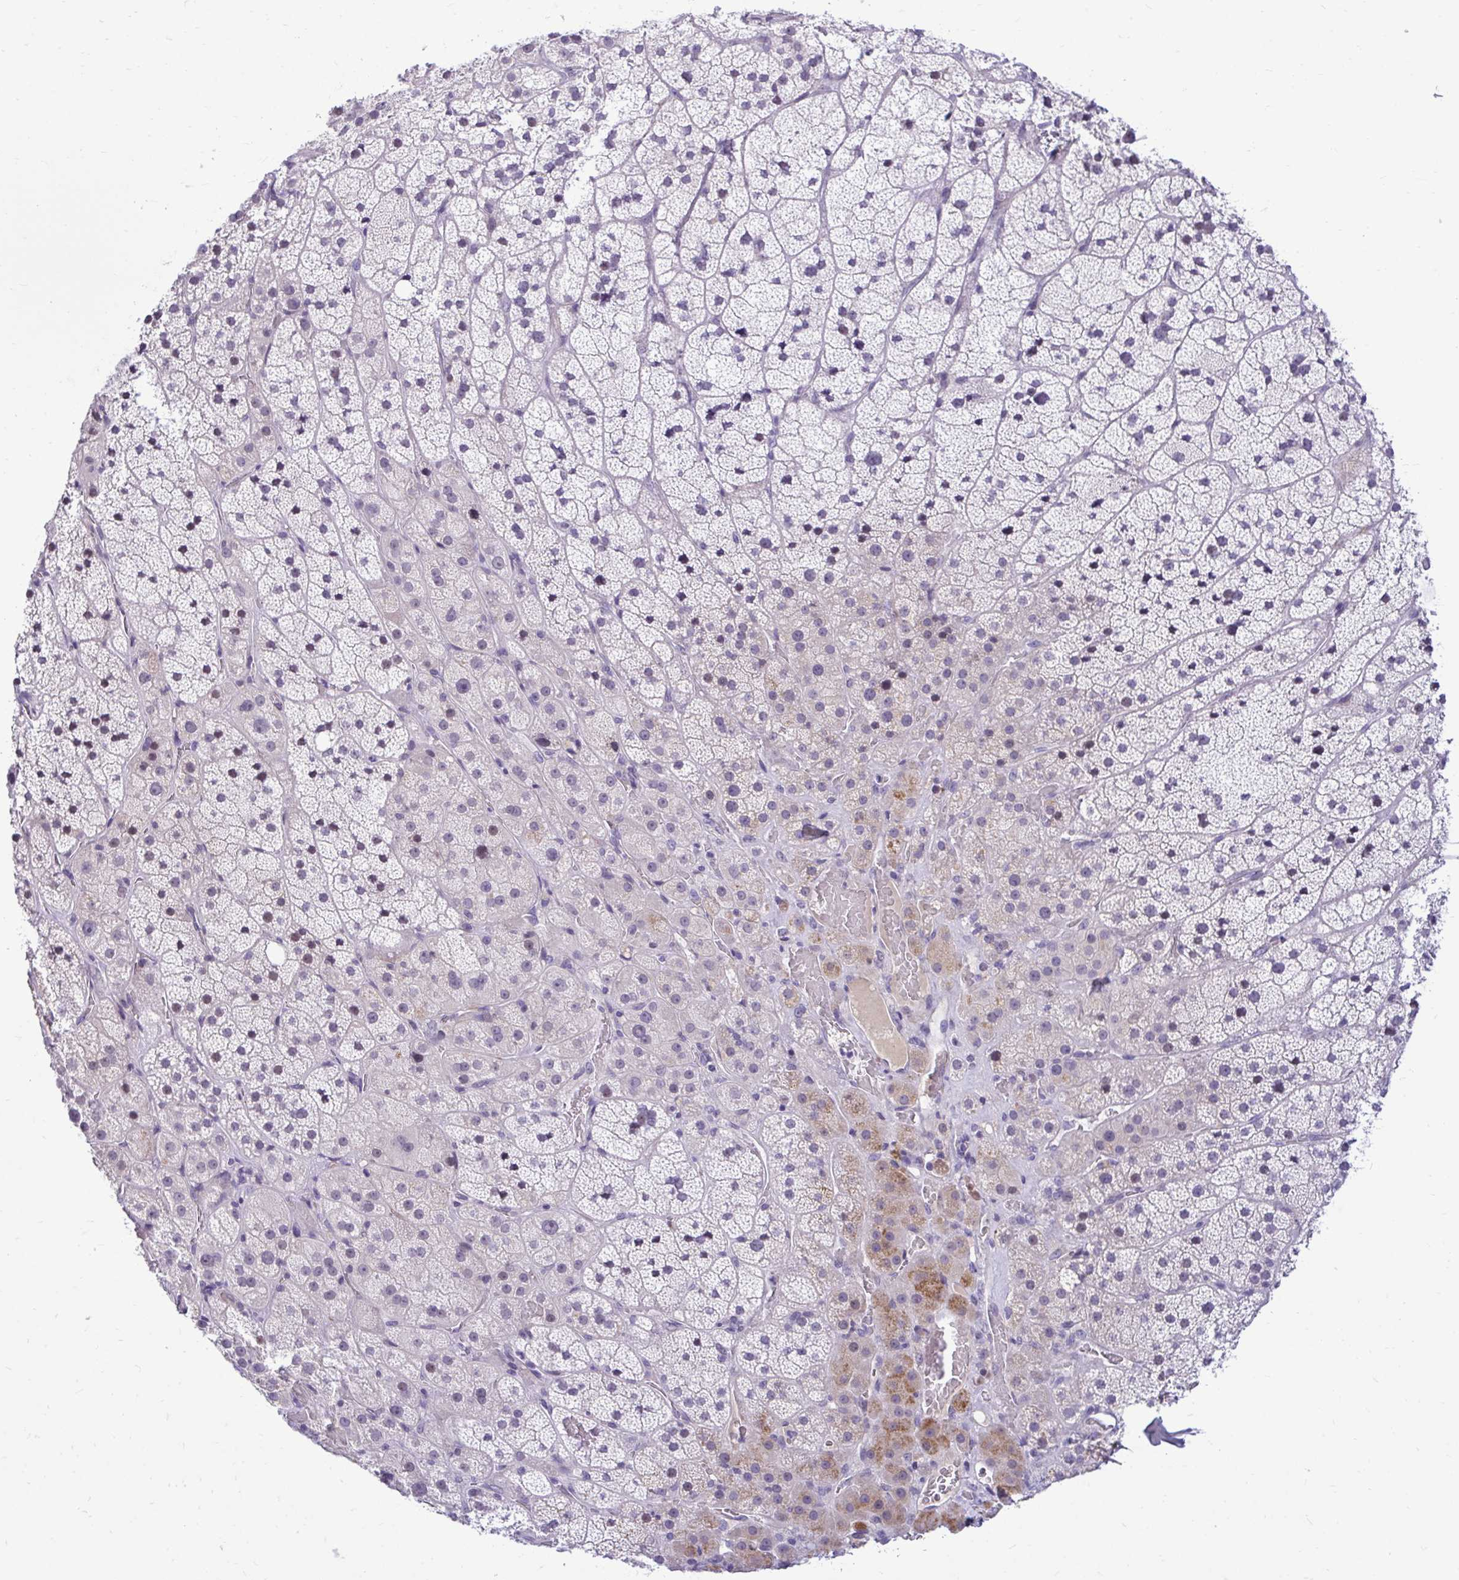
{"staining": {"intensity": "moderate", "quantity": "<25%", "location": "cytoplasmic/membranous"}, "tissue": "adrenal gland", "cell_type": "Glandular cells", "image_type": "normal", "snomed": [{"axis": "morphology", "description": "Normal tissue, NOS"}, {"axis": "topography", "description": "Adrenal gland"}], "caption": "A low amount of moderate cytoplasmic/membranous positivity is identified in approximately <25% of glandular cells in benign adrenal gland. (DAB (3,3'-diaminobenzidine) = brown stain, brightfield microscopy at high magnification).", "gene": "CDC20", "patient": {"sex": "male", "age": 57}}